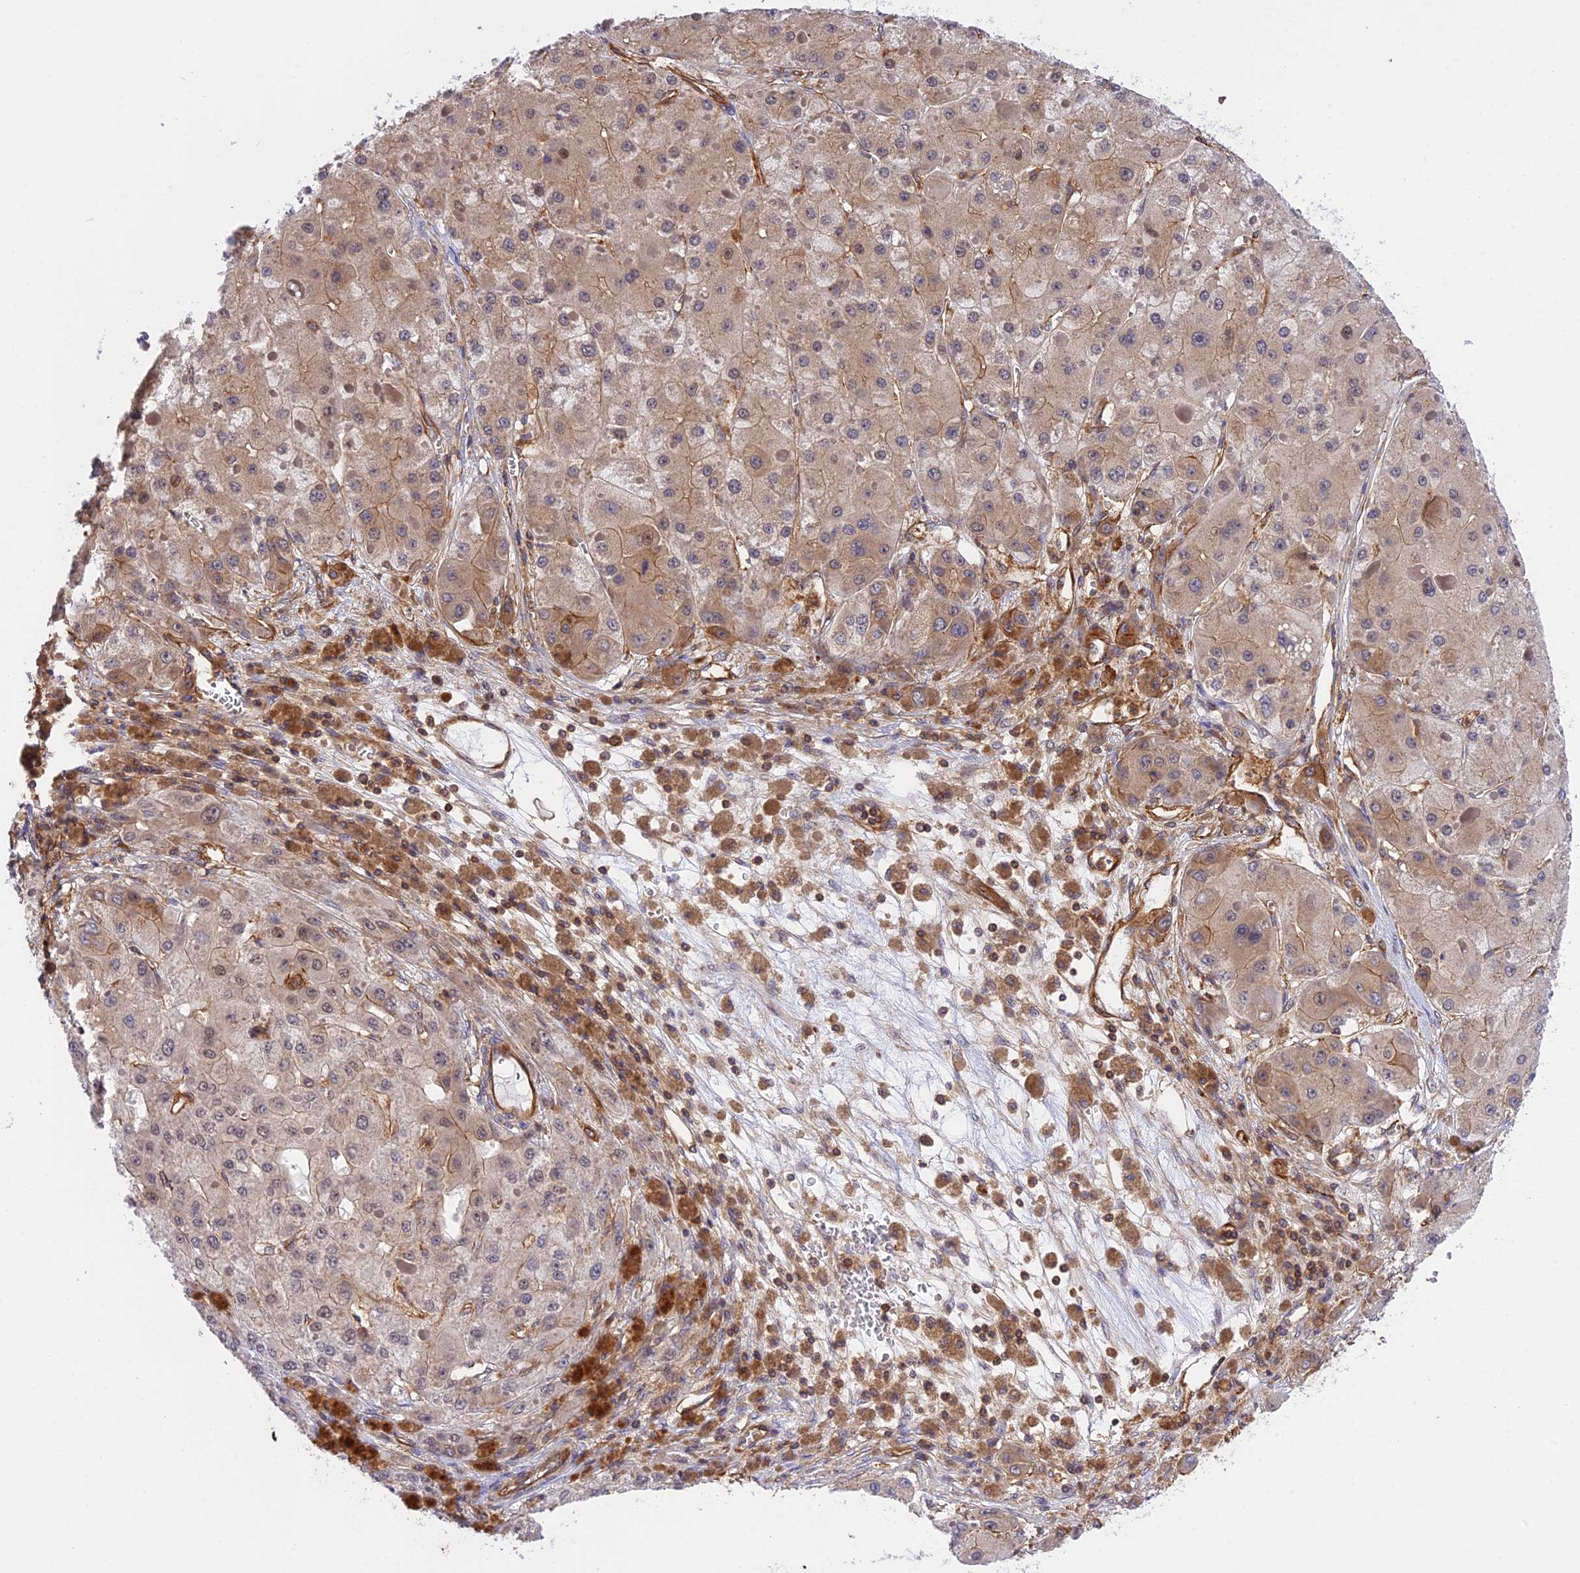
{"staining": {"intensity": "negative", "quantity": "none", "location": "none"}, "tissue": "liver cancer", "cell_type": "Tumor cells", "image_type": "cancer", "snomed": [{"axis": "morphology", "description": "Carcinoma, Hepatocellular, NOS"}, {"axis": "topography", "description": "Liver"}], "caption": "High power microscopy image of an immunohistochemistry (IHC) histopathology image of liver cancer (hepatocellular carcinoma), revealing no significant positivity in tumor cells.", "gene": "C5orf22", "patient": {"sex": "female", "age": 73}}